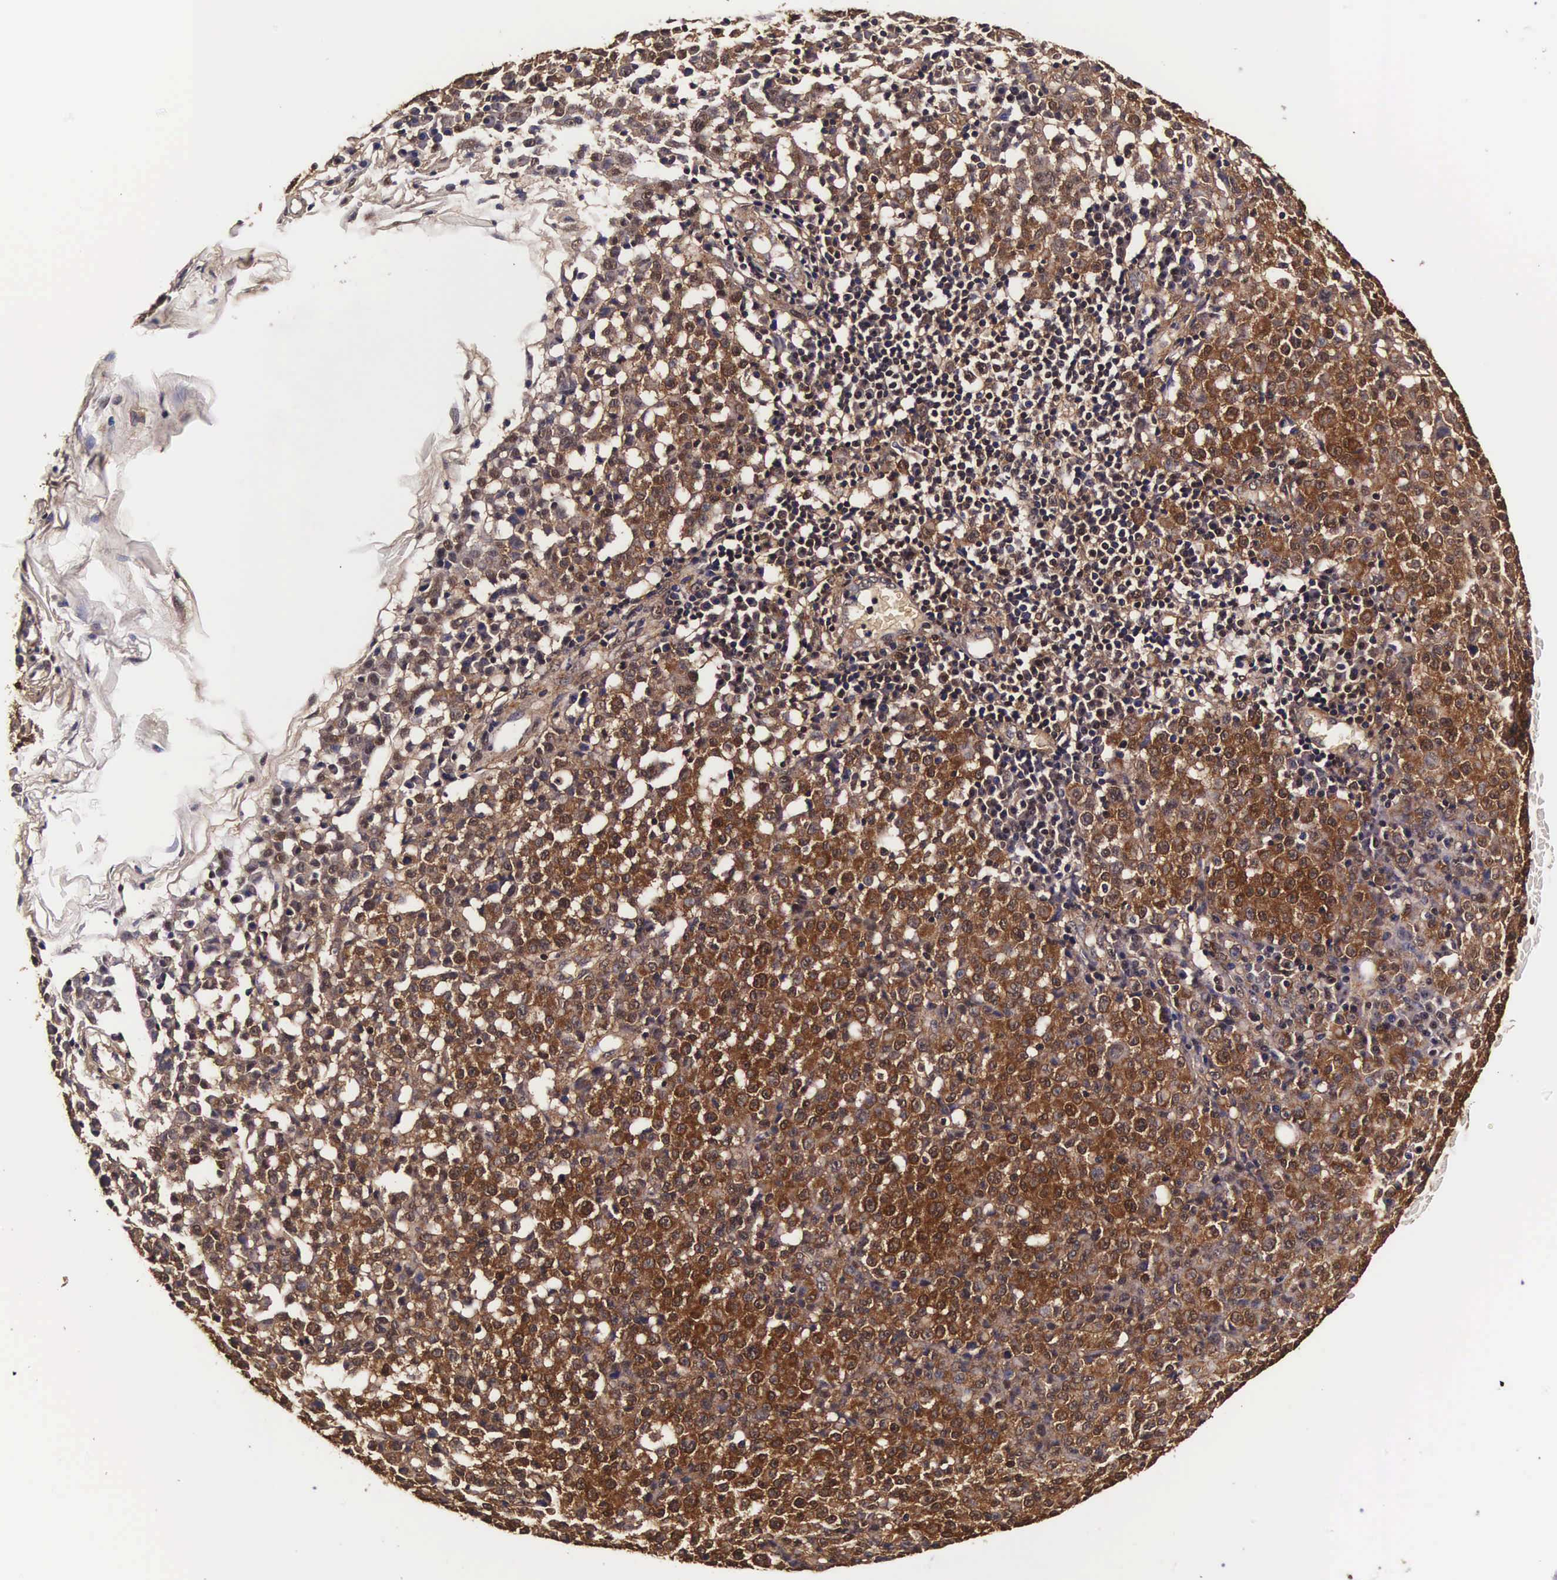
{"staining": {"intensity": "strong", "quantity": ">75%", "location": "cytoplasmic/membranous,nuclear"}, "tissue": "melanoma", "cell_type": "Tumor cells", "image_type": "cancer", "snomed": [{"axis": "morphology", "description": "Malignant melanoma, Metastatic site"}, {"axis": "topography", "description": "Skin"}], "caption": "Malignant melanoma (metastatic site) was stained to show a protein in brown. There is high levels of strong cytoplasmic/membranous and nuclear staining in approximately >75% of tumor cells.", "gene": "TECPR2", "patient": {"sex": "male", "age": 32}}